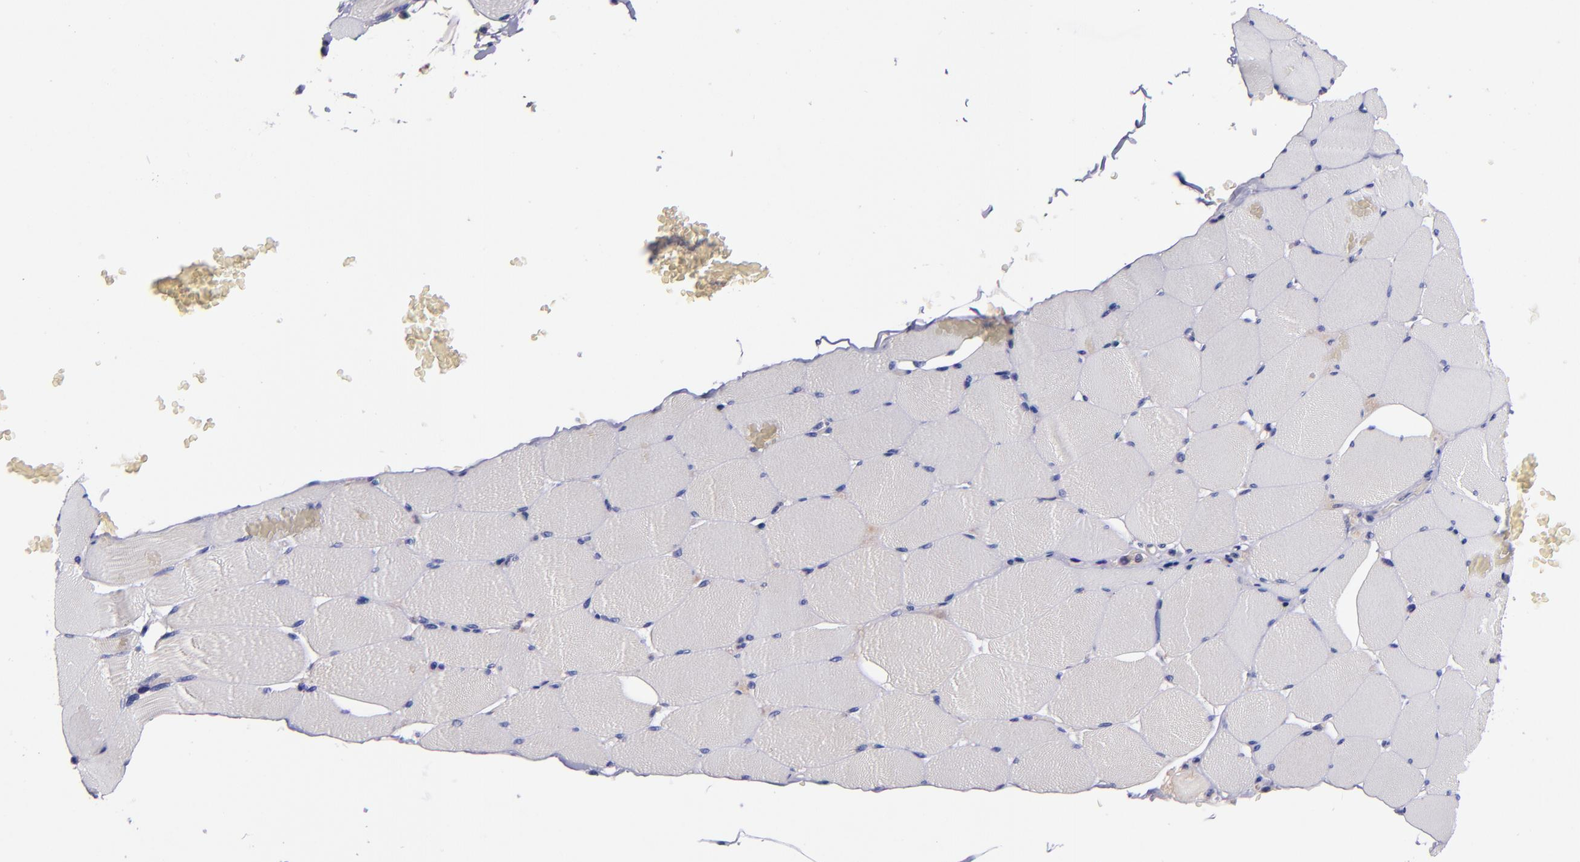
{"staining": {"intensity": "weak", "quantity": "<25%", "location": "cytoplasmic/membranous"}, "tissue": "skeletal muscle", "cell_type": "Myocytes", "image_type": "normal", "snomed": [{"axis": "morphology", "description": "Normal tissue, NOS"}, {"axis": "topography", "description": "Skeletal muscle"}], "caption": "High power microscopy photomicrograph of an immunohistochemistry (IHC) image of benign skeletal muscle, revealing no significant expression in myocytes. (Brightfield microscopy of DAB (3,3'-diaminobenzidine) immunohistochemistry at high magnification).", "gene": "RBP4", "patient": {"sex": "male", "age": 62}}